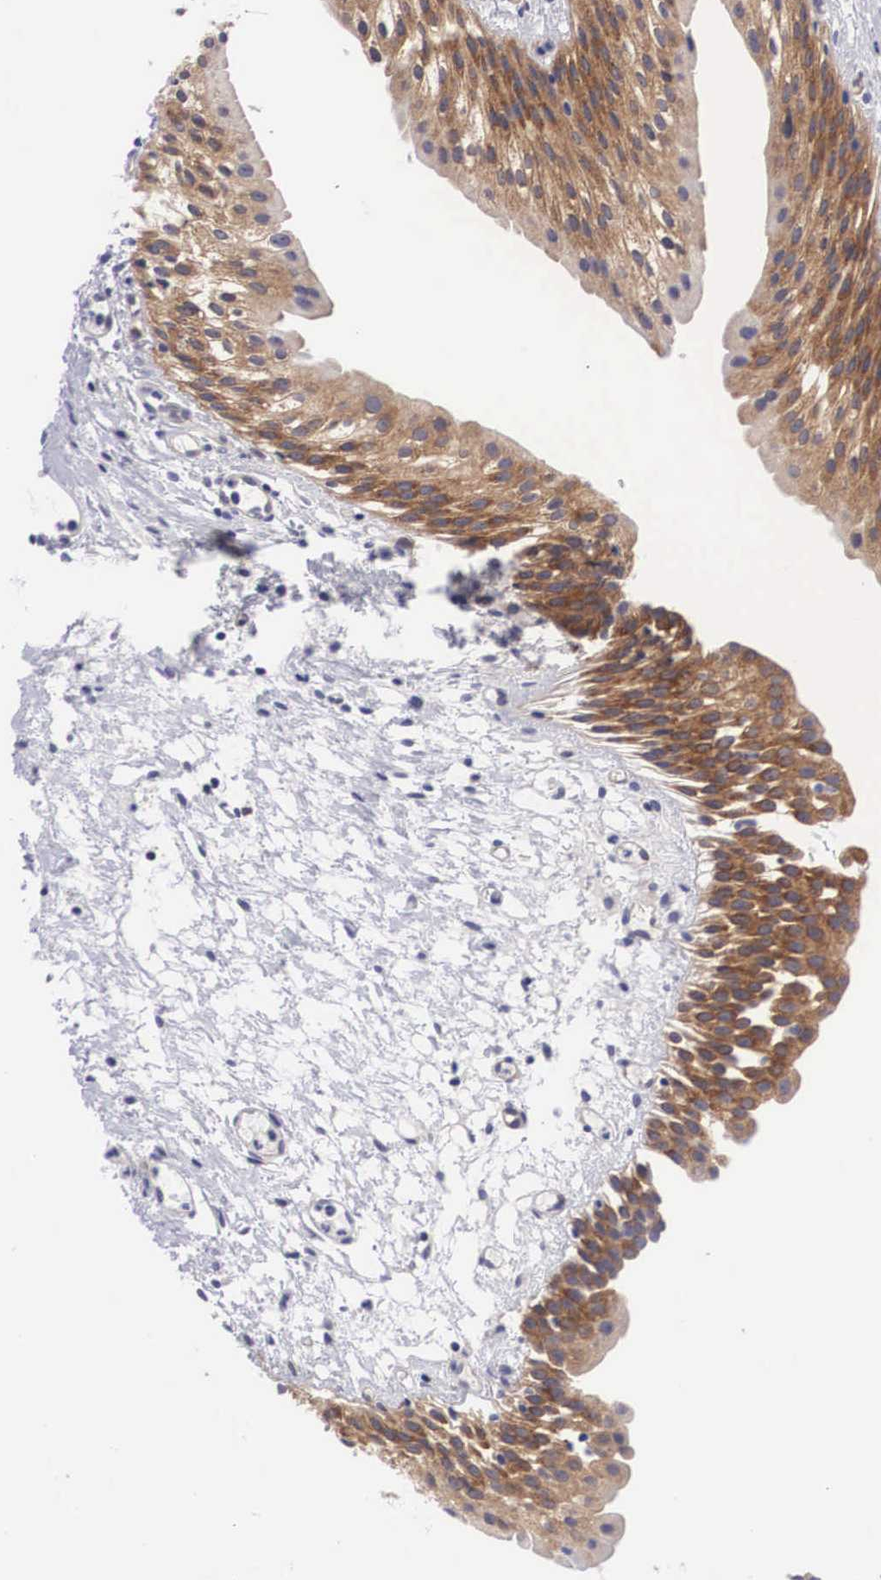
{"staining": {"intensity": "strong", "quantity": ">75%", "location": "cytoplasmic/membranous"}, "tissue": "urinary bladder", "cell_type": "Urothelial cells", "image_type": "normal", "snomed": [{"axis": "morphology", "description": "Normal tissue, NOS"}, {"axis": "topography", "description": "Urinary bladder"}], "caption": "Immunohistochemistry (IHC) image of unremarkable urinary bladder: human urinary bladder stained using immunohistochemistry exhibits high levels of strong protein expression localized specifically in the cytoplasmic/membranous of urothelial cells, appearing as a cytoplasmic/membranous brown color.", "gene": "MAST4", "patient": {"sex": "male", "age": 48}}